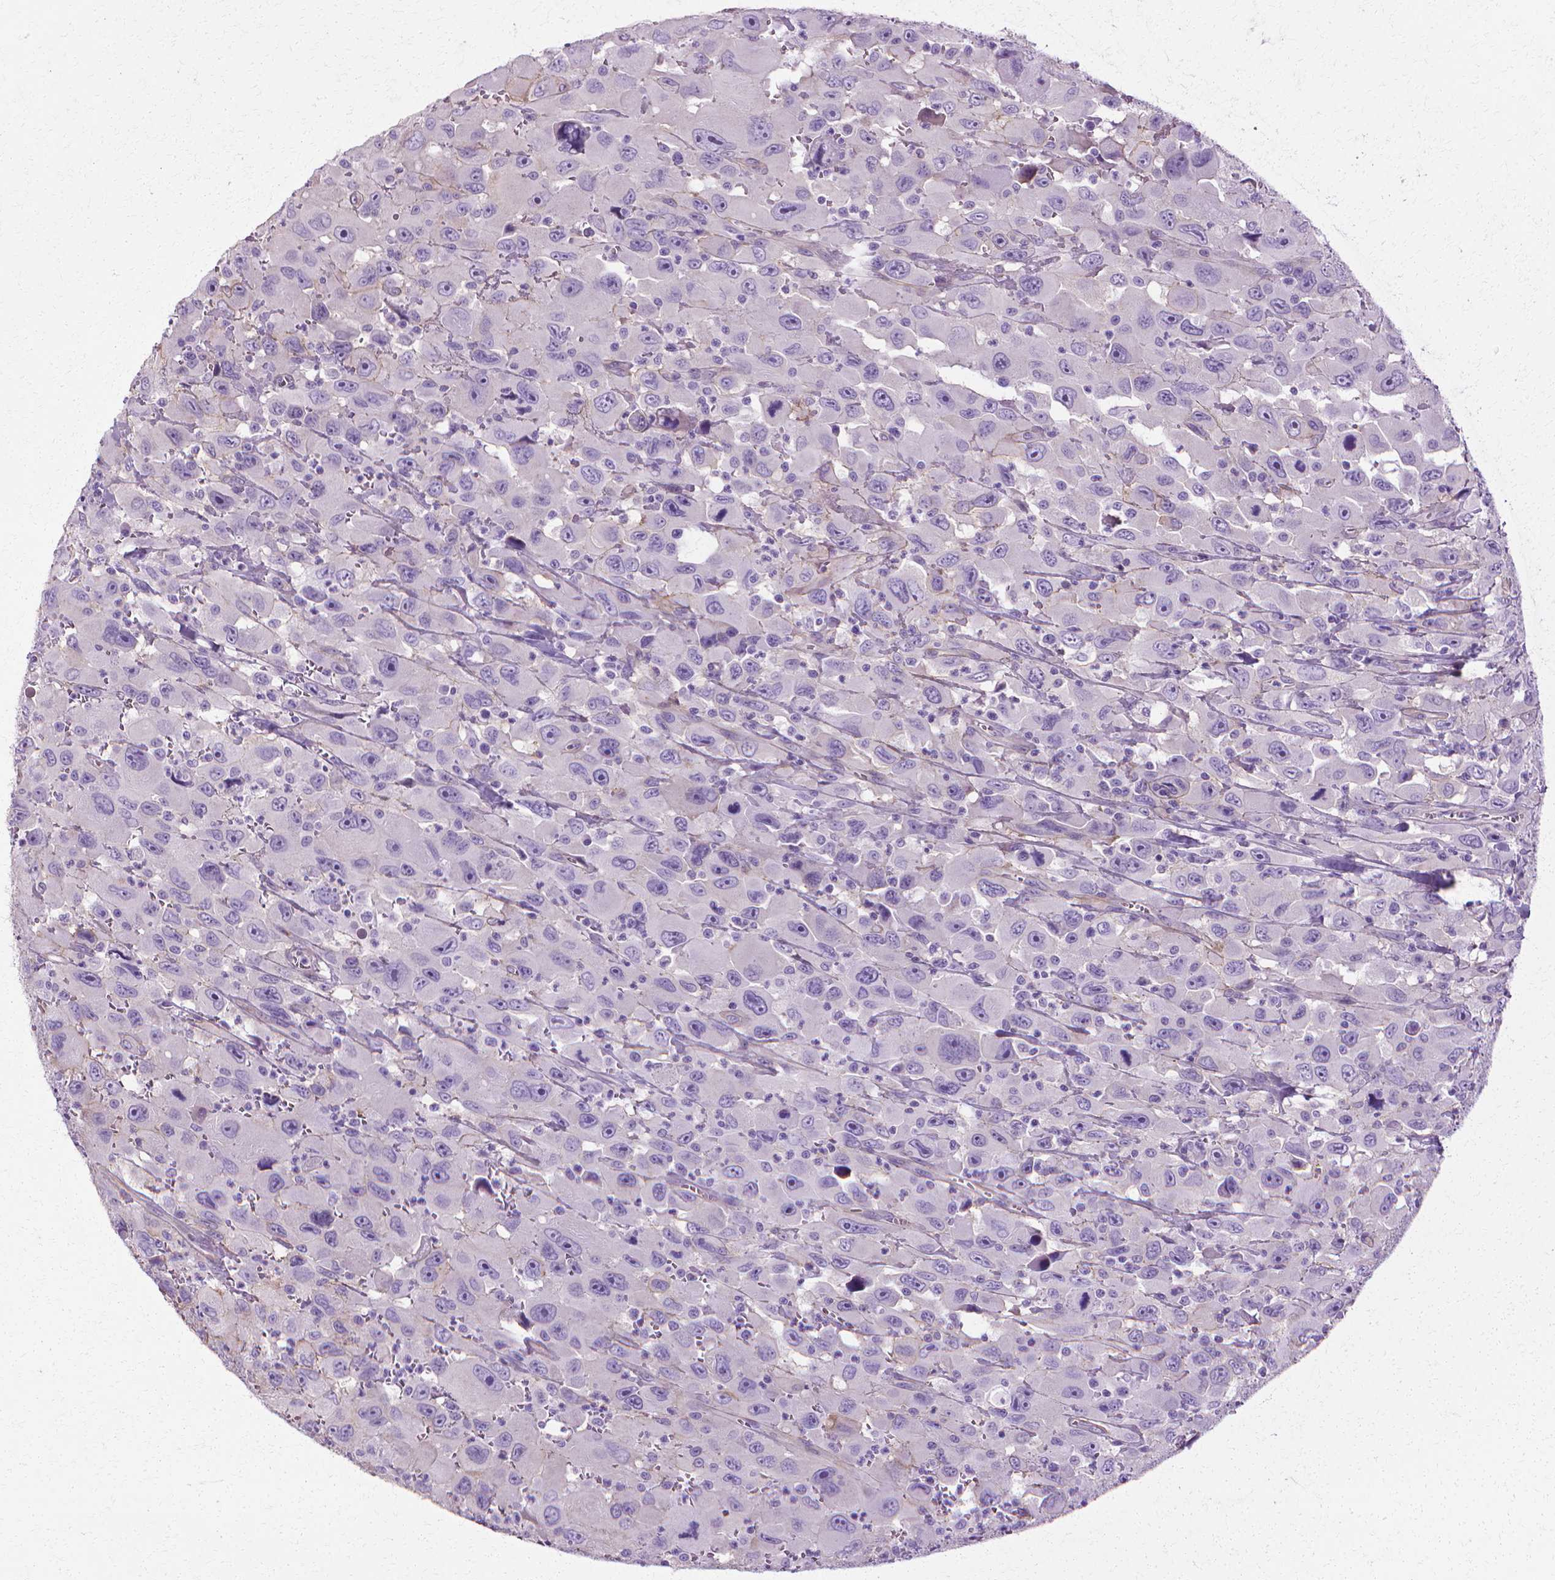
{"staining": {"intensity": "negative", "quantity": "none", "location": "none"}, "tissue": "head and neck cancer", "cell_type": "Tumor cells", "image_type": "cancer", "snomed": [{"axis": "morphology", "description": "Squamous cell carcinoma, NOS"}, {"axis": "morphology", "description": "Squamous cell carcinoma, metastatic, NOS"}, {"axis": "topography", "description": "Oral tissue"}, {"axis": "topography", "description": "Head-Neck"}], "caption": "Immunohistochemical staining of human head and neck metastatic squamous cell carcinoma reveals no significant staining in tumor cells.", "gene": "CFAP157", "patient": {"sex": "female", "age": 85}}